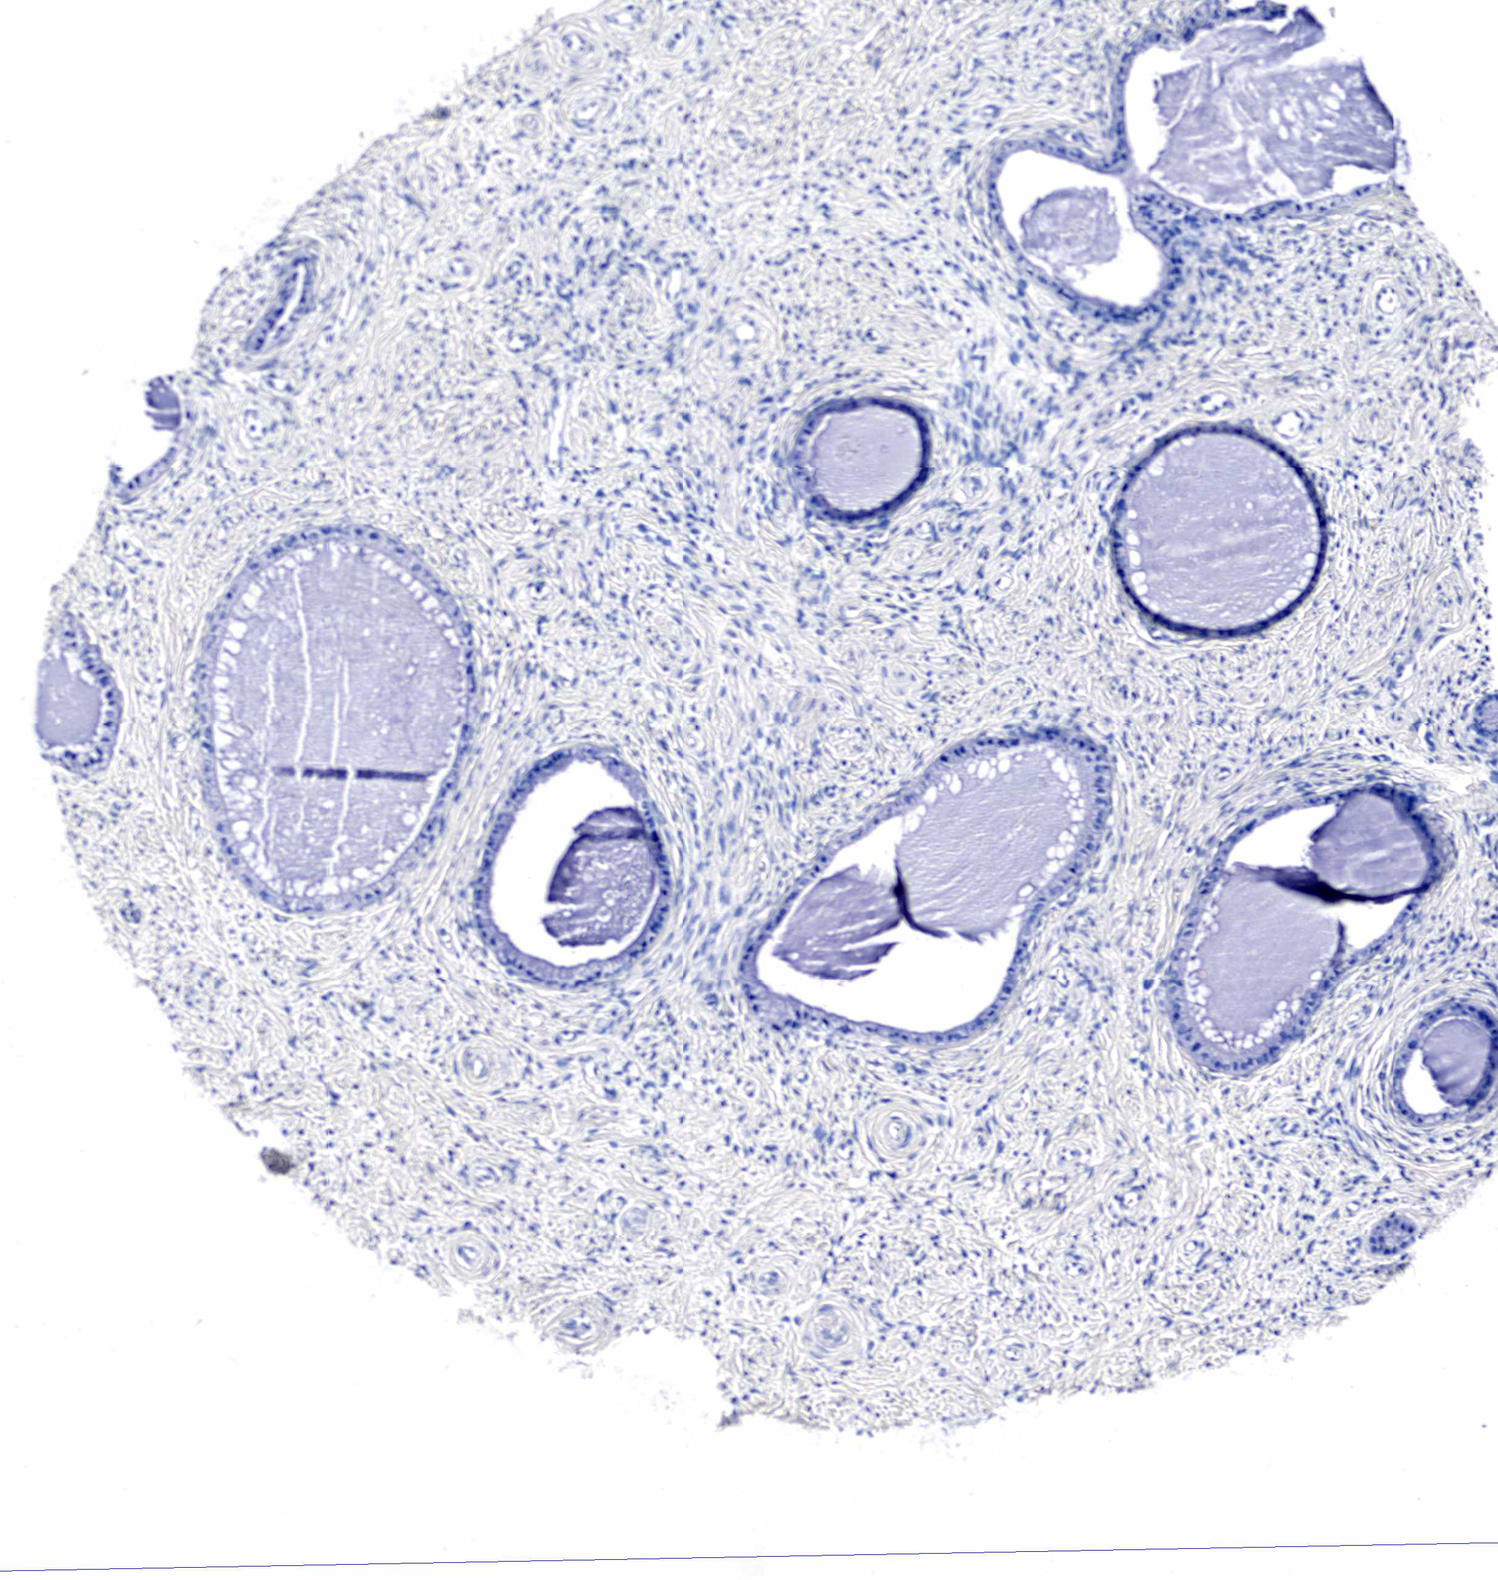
{"staining": {"intensity": "negative", "quantity": "none", "location": "none"}, "tissue": "cervix", "cell_type": "Glandular cells", "image_type": "normal", "snomed": [{"axis": "morphology", "description": "Normal tissue, NOS"}, {"axis": "topography", "description": "Cervix"}], "caption": "Immunohistochemistry photomicrograph of benign human cervix stained for a protein (brown), which displays no staining in glandular cells.", "gene": "GAST", "patient": {"sex": "female", "age": 70}}